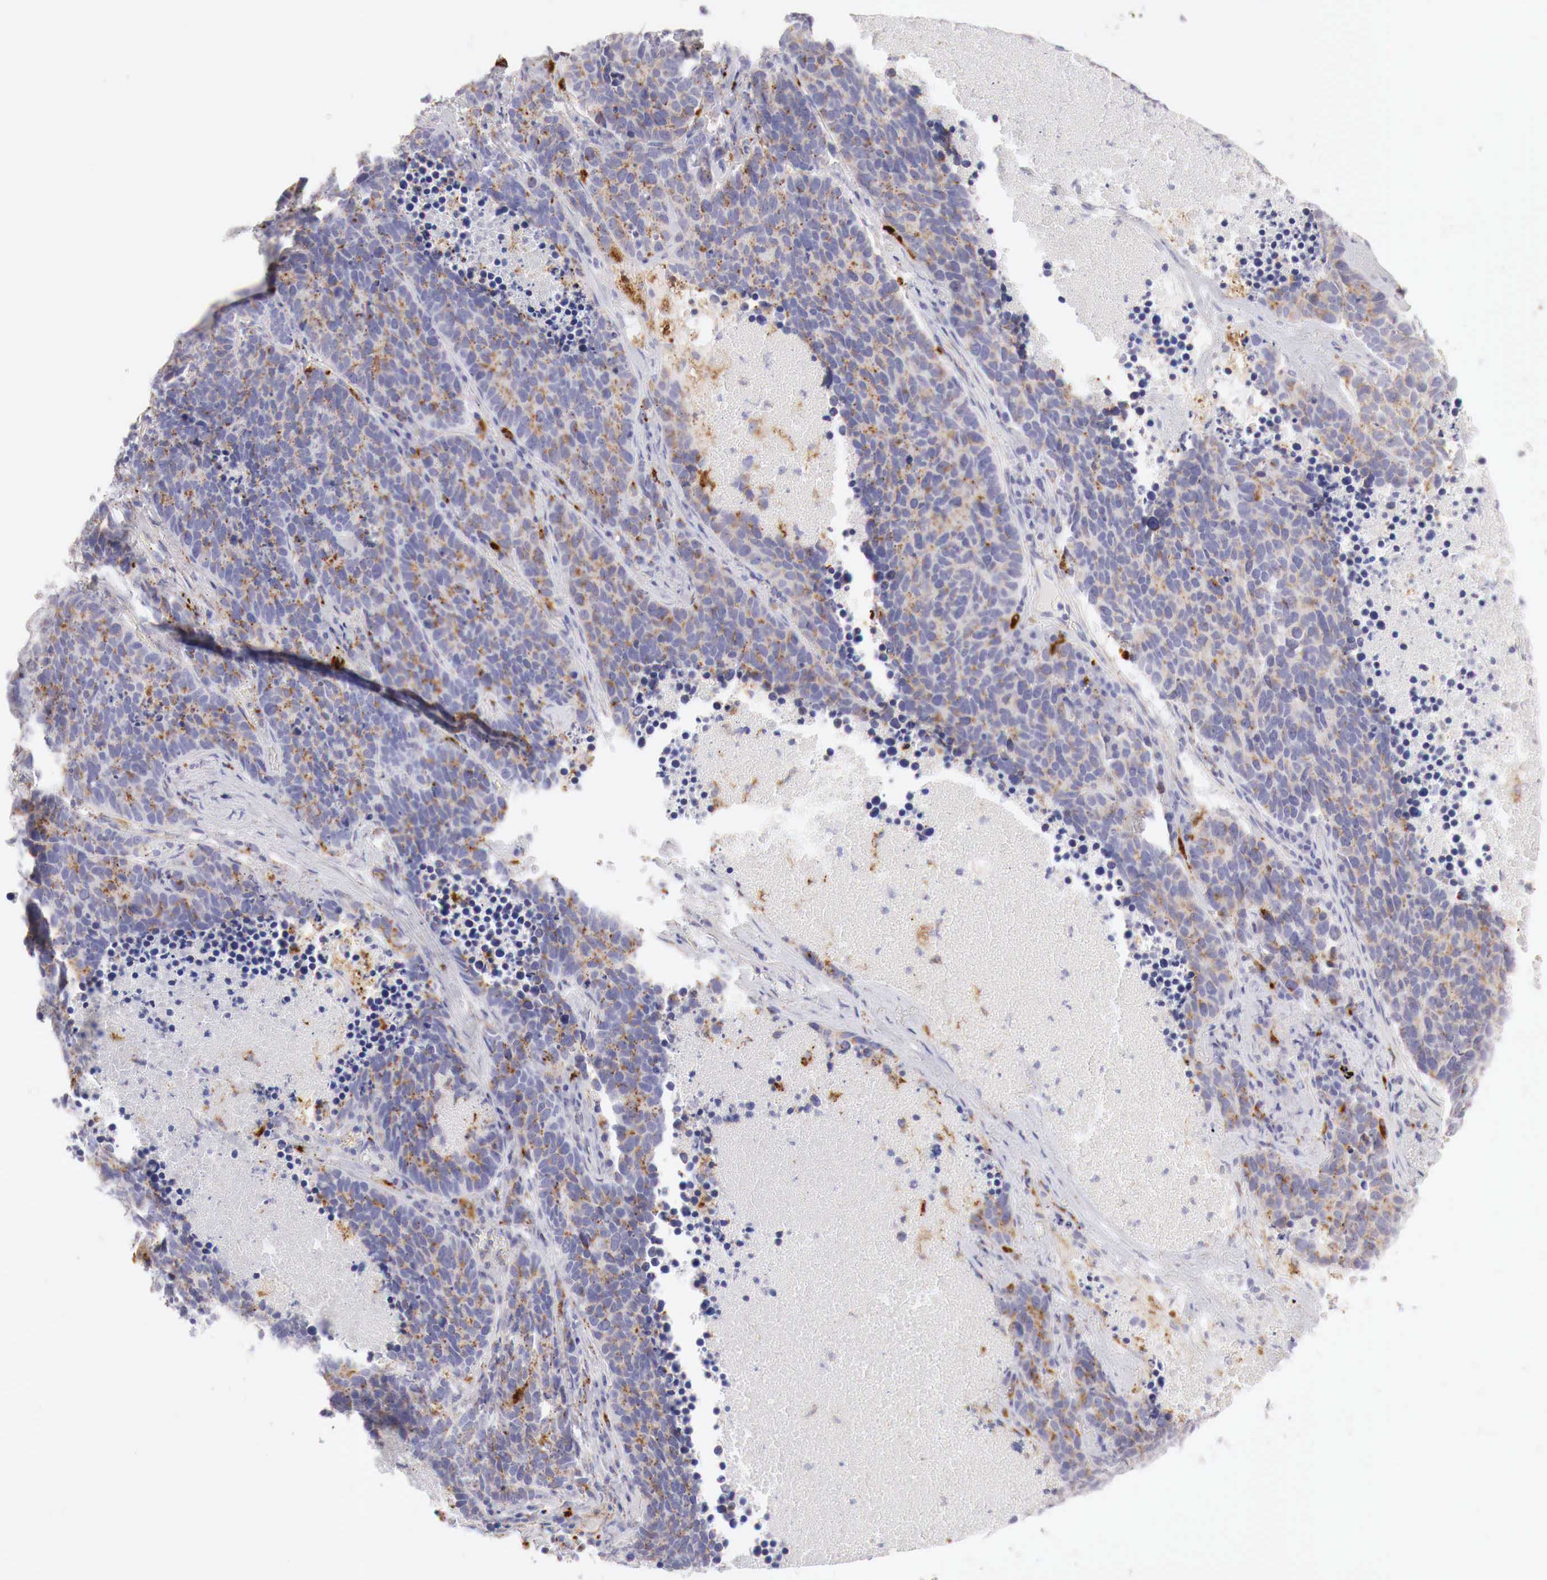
{"staining": {"intensity": "moderate", "quantity": ">75%", "location": "cytoplasmic/membranous"}, "tissue": "lung cancer", "cell_type": "Tumor cells", "image_type": "cancer", "snomed": [{"axis": "morphology", "description": "Neoplasm, malignant, NOS"}, {"axis": "topography", "description": "Lung"}], "caption": "The histopathology image shows staining of lung cancer (malignant neoplasm), revealing moderate cytoplasmic/membranous protein staining (brown color) within tumor cells. Nuclei are stained in blue.", "gene": "GLA", "patient": {"sex": "female", "age": 75}}